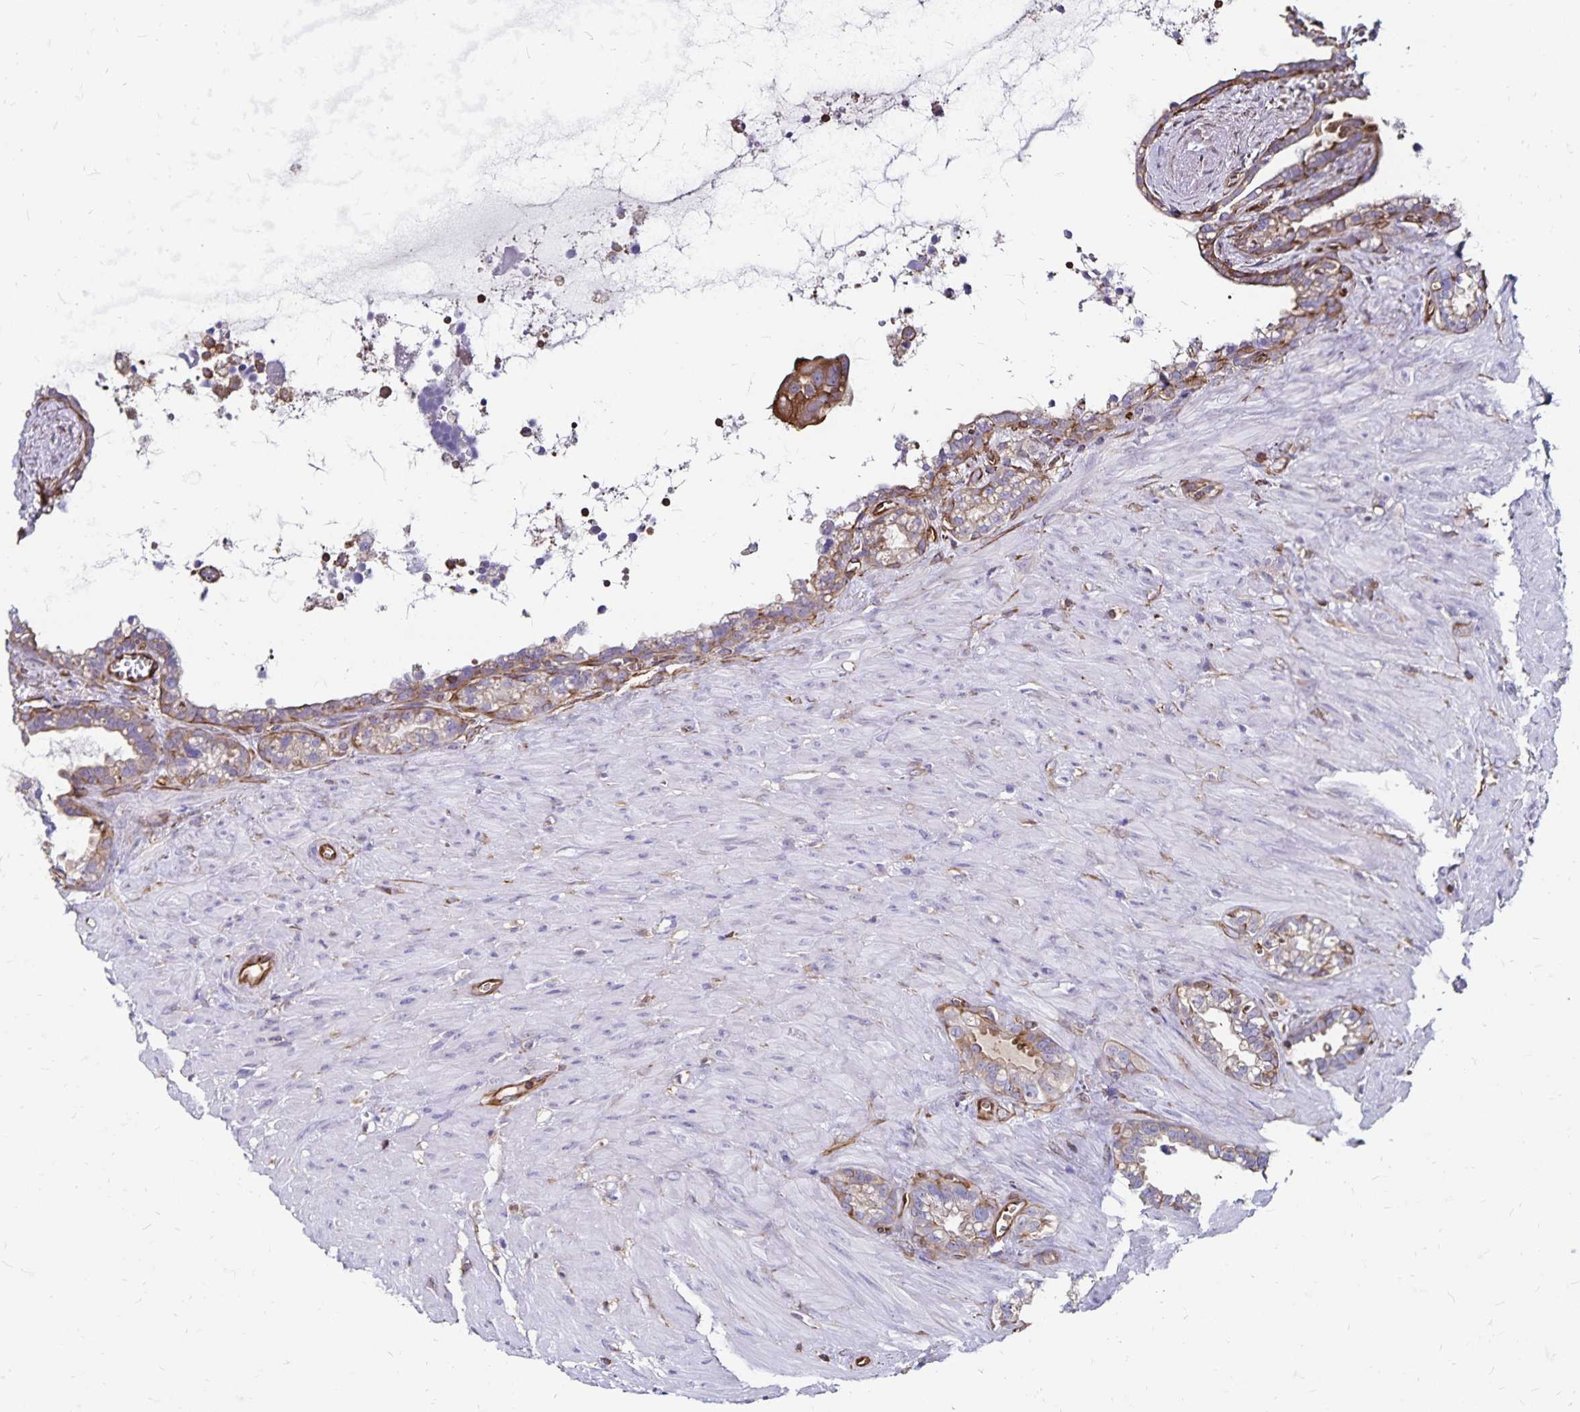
{"staining": {"intensity": "weak", "quantity": "<25%", "location": "cytoplasmic/membranous"}, "tissue": "seminal vesicle", "cell_type": "Glandular cells", "image_type": "normal", "snomed": [{"axis": "morphology", "description": "Normal tissue, NOS"}, {"axis": "topography", "description": "Seminal veicle"}], "caption": "This photomicrograph is of normal seminal vesicle stained with IHC to label a protein in brown with the nuclei are counter-stained blue. There is no expression in glandular cells.", "gene": "RPRML", "patient": {"sex": "male", "age": 76}}